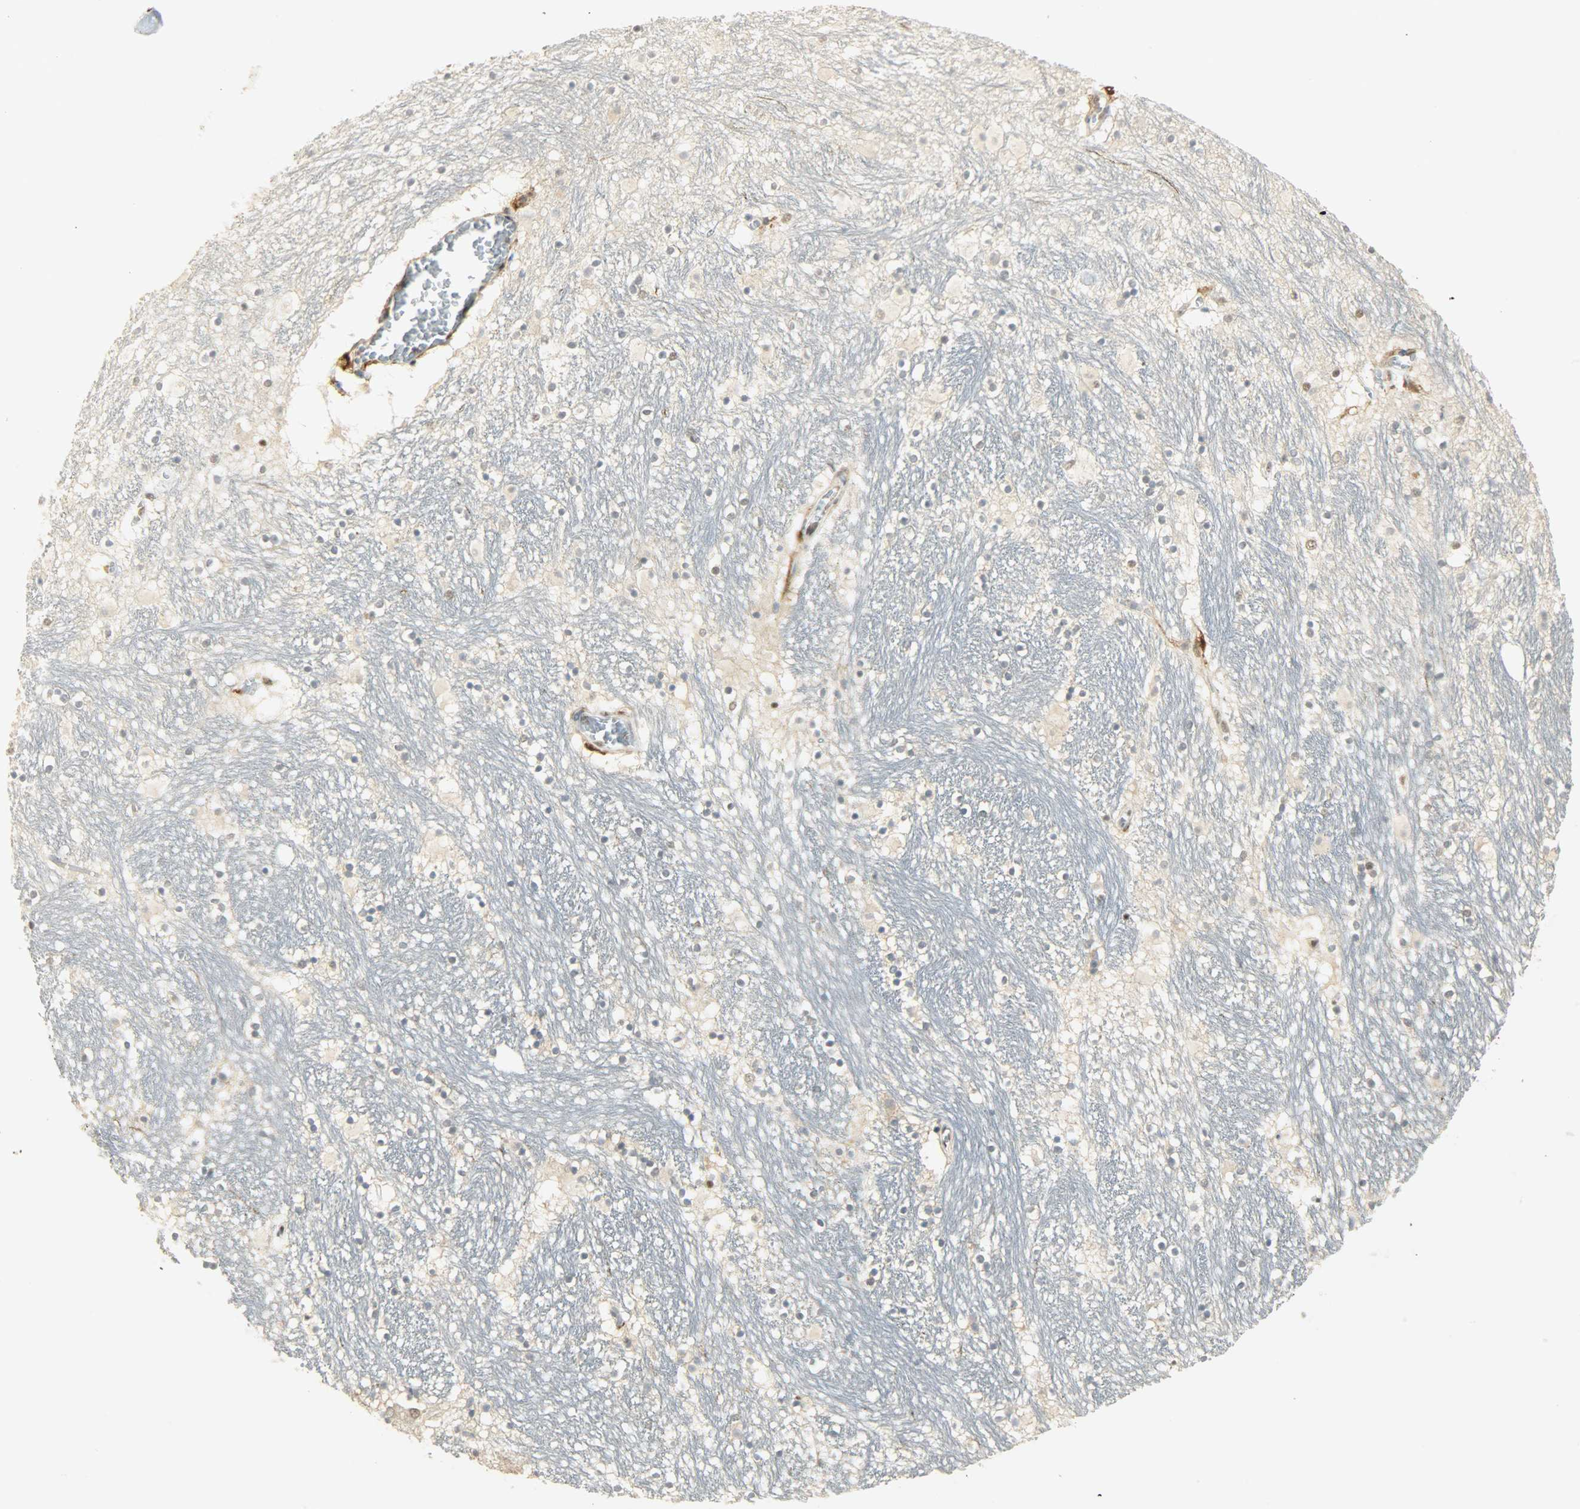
{"staining": {"intensity": "moderate", "quantity": "<25%", "location": "nuclear"}, "tissue": "hippocampus", "cell_type": "Glial cells", "image_type": "normal", "snomed": [{"axis": "morphology", "description": "Normal tissue, NOS"}, {"axis": "topography", "description": "Hippocampus"}], "caption": "Immunohistochemistry (IHC) of benign human hippocampus displays low levels of moderate nuclear expression in approximately <25% of glial cells.", "gene": "NGFR", "patient": {"sex": "male", "age": 45}}